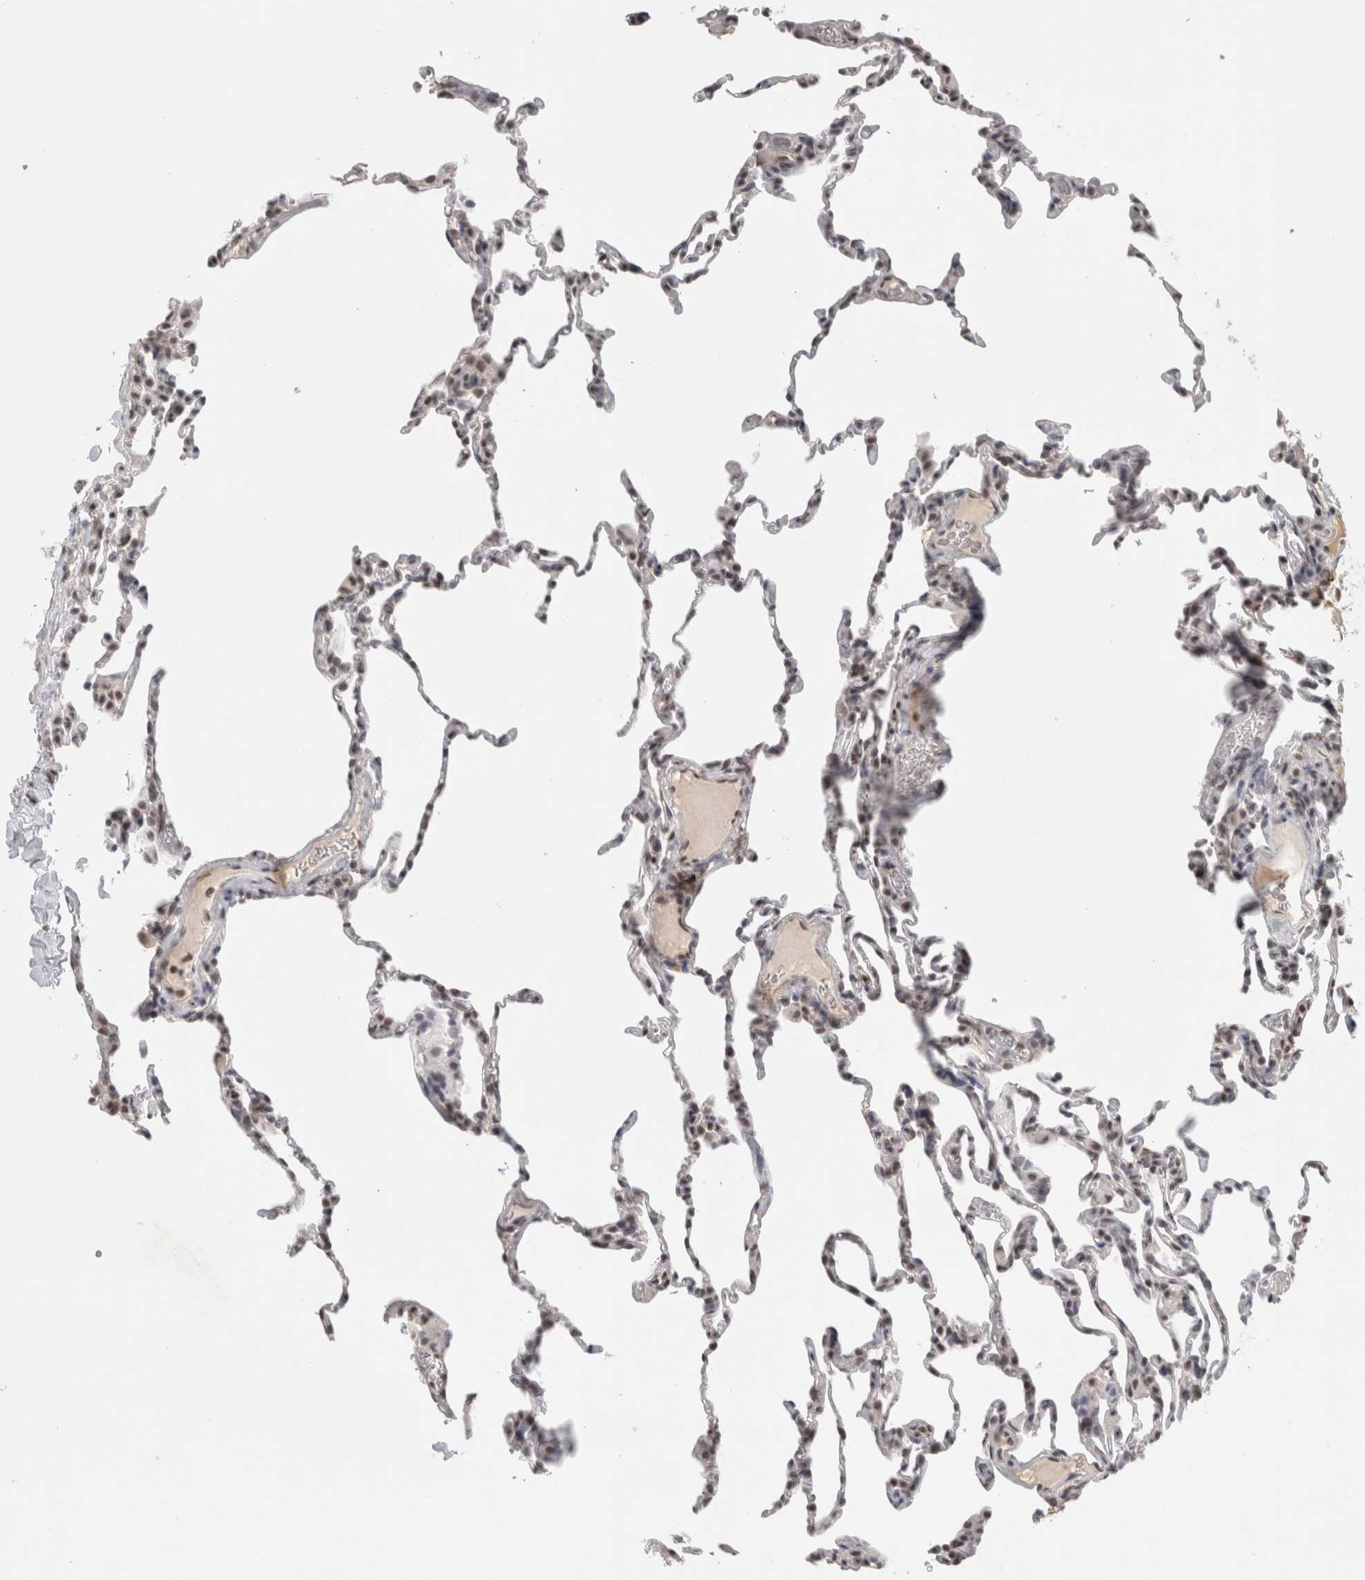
{"staining": {"intensity": "negative", "quantity": "none", "location": "none"}, "tissue": "lung", "cell_type": "Alveolar cells", "image_type": "normal", "snomed": [{"axis": "morphology", "description": "Normal tissue, NOS"}, {"axis": "topography", "description": "Lung"}], "caption": "The photomicrograph reveals no staining of alveolar cells in normal lung.", "gene": "ZNF830", "patient": {"sex": "male", "age": 20}}